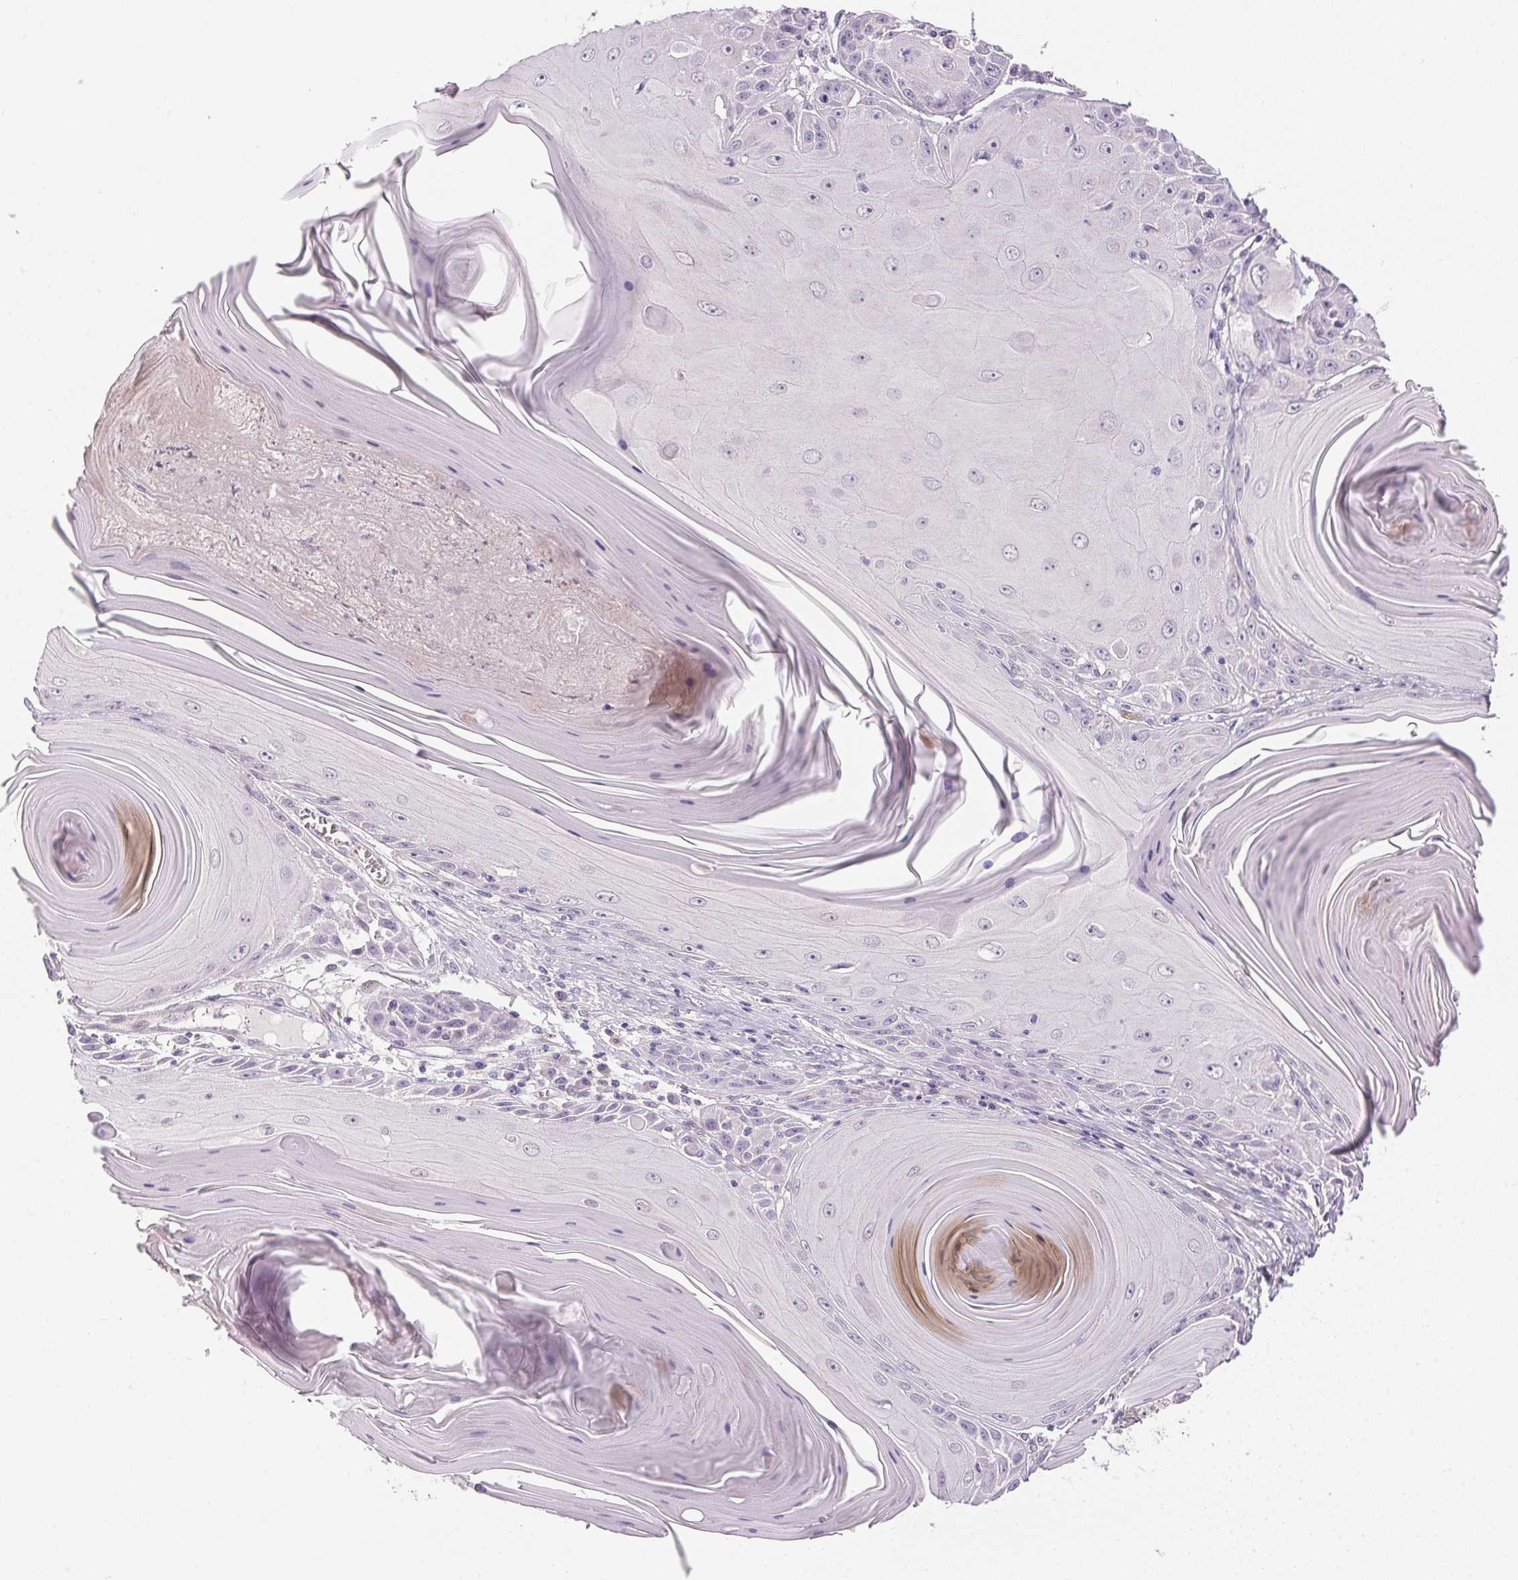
{"staining": {"intensity": "negative", "quantity": "none", "location": "none"}, "tissue": "skin cancer", "cell_type": "Tumor cells", "image_type": "cancer", "snomed": [{"axis": "morphology", "description": "Squamous cell carcinoma, NOS"}, {"axis": "topography", "description": "Skin"}, {"axis": "topography", "description": "Vulva"}], "caption": "Tumor cells show no significant protein positivity in skin cancer (squamous cell carcinoma).", "gene": "PRL", "patient": {"sex": "female", "age": 85}}